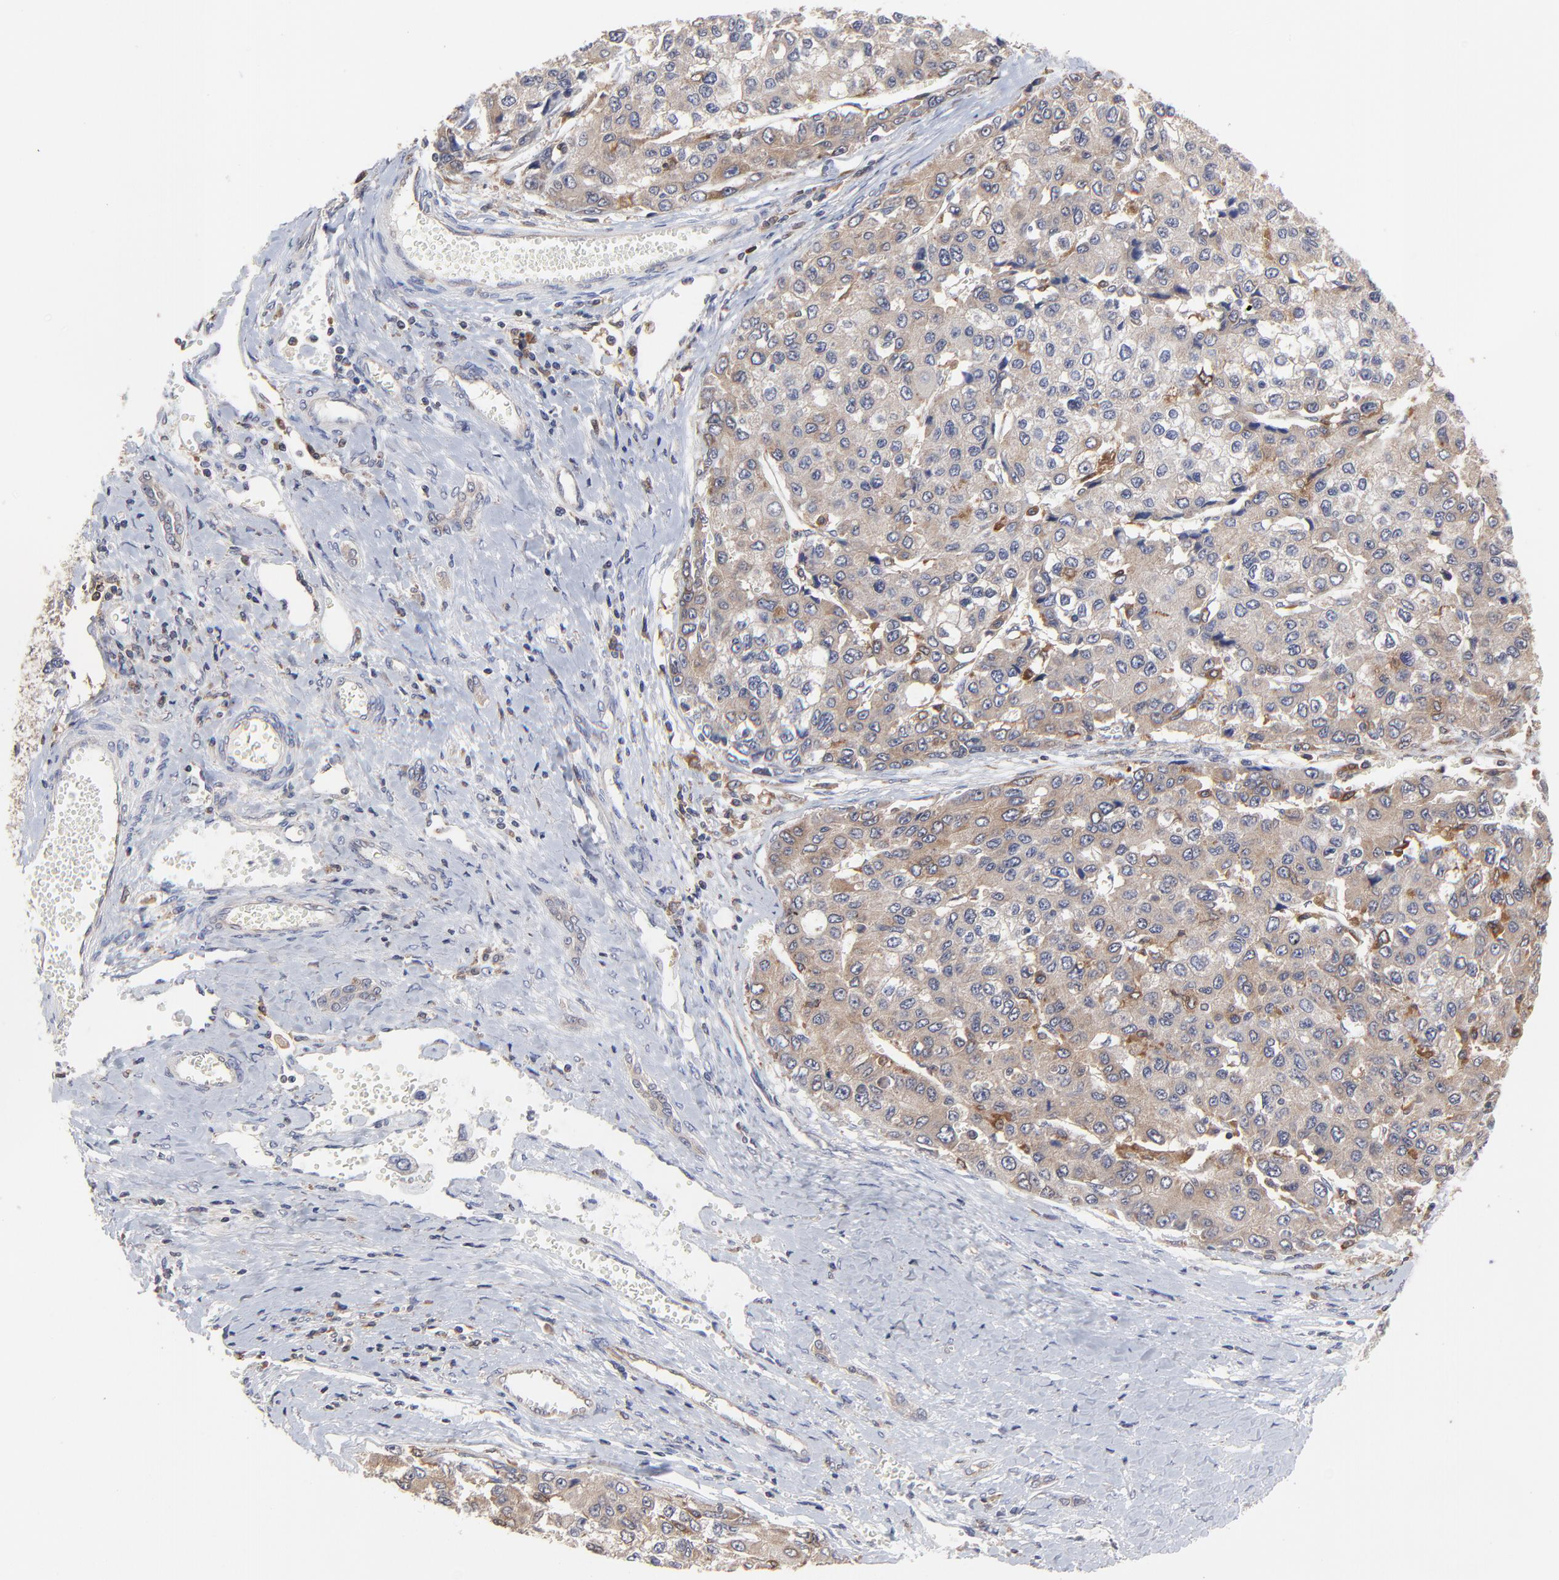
{"staining": {"intensity": "moderate", "quantity": ">75%", "location": "cytoplasmic/membranous"}, "tissue": "liver cancer", "cell_type": "Tumor cells", "image_type": "cancer", "snomed": [{"axis": "morphology", "description": "Carcinoma, Hepatocellular, NOS"}, {"axis": "topography", "description": "Liver"}], "caption": "IHC of hepatocellular carcinoma (liver) exhibits medium levels of moderate cytoplasmic/membranous expression in about >75% of tumor cells. (Brightfield microscopy of DAB IHC at high magnification).", "gene": "RAB9A", "patient": {"sex": "female", "age": 66}}